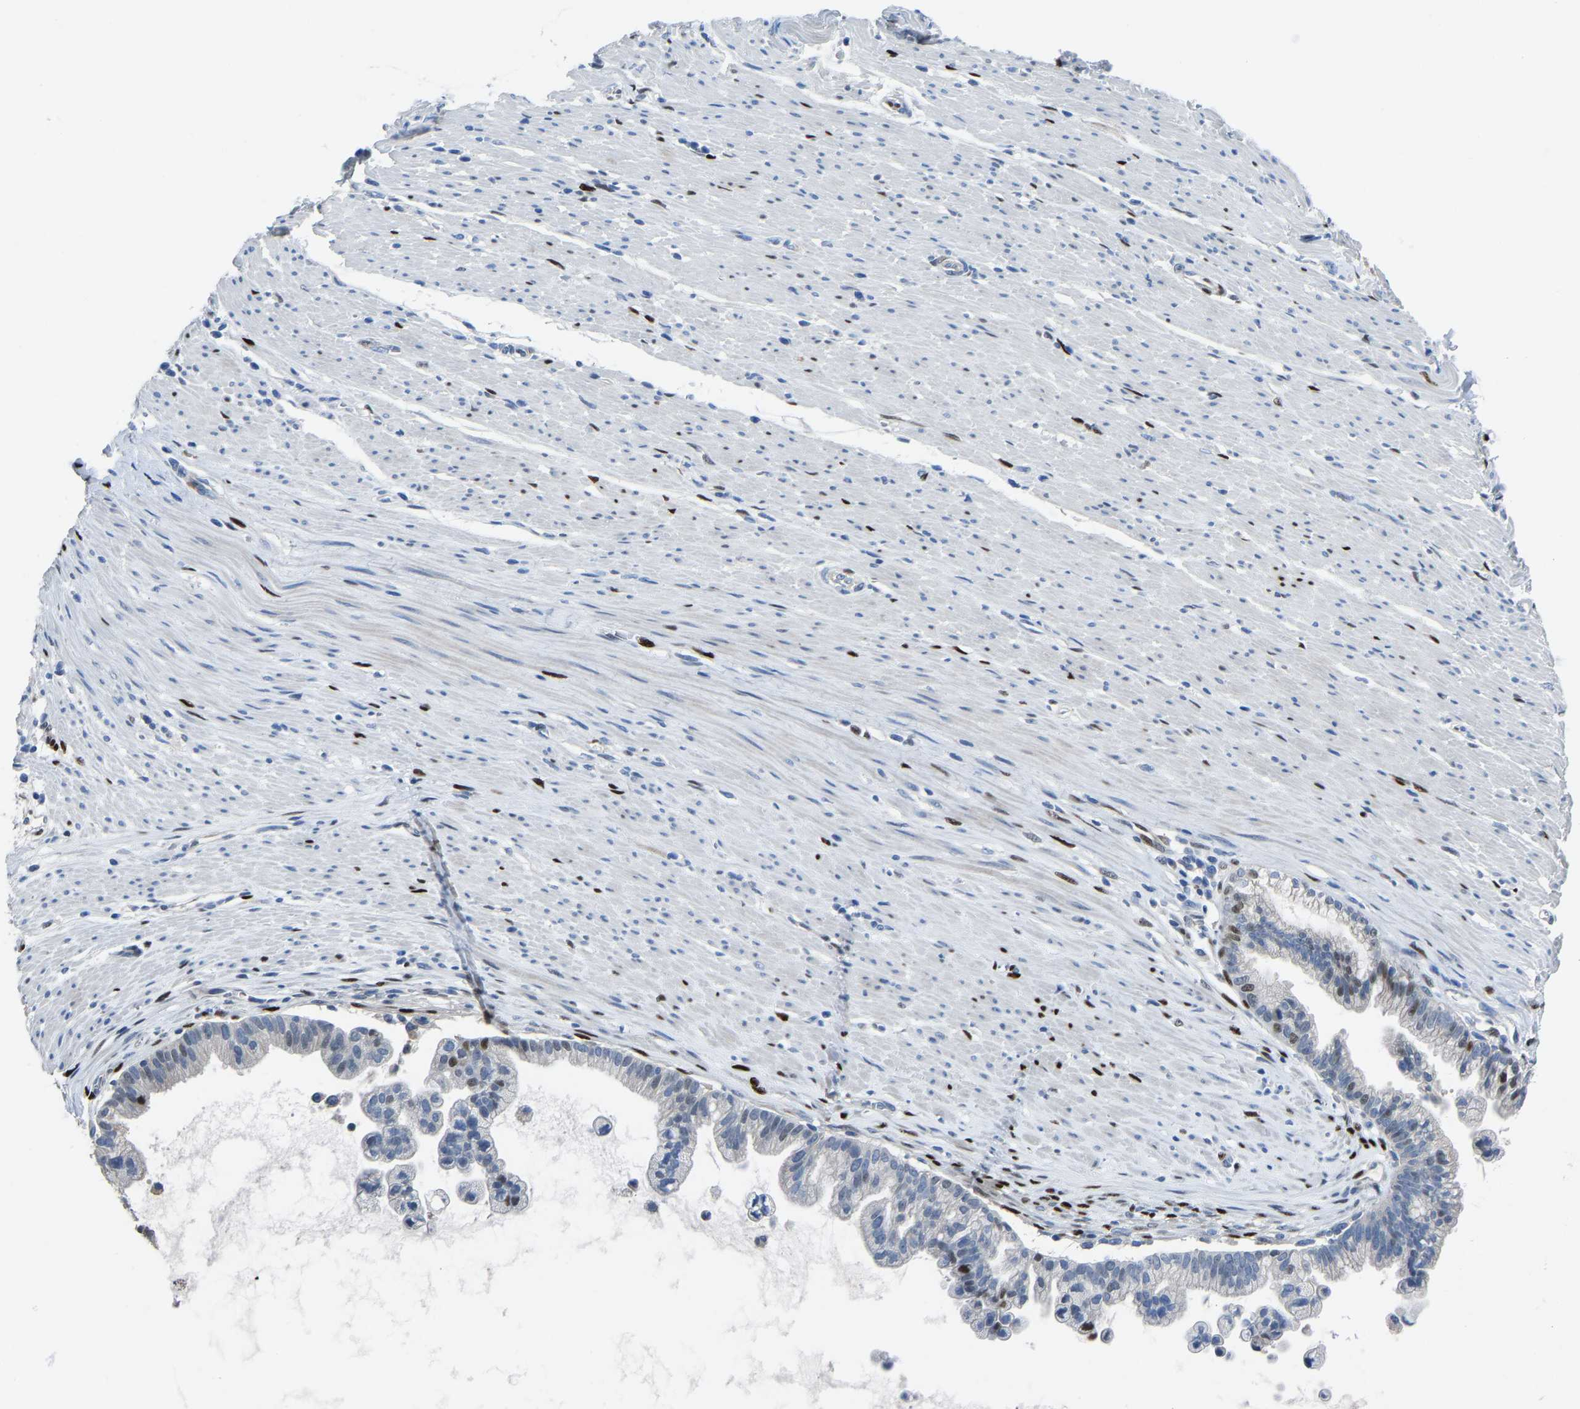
{"staining": {"intensity": "weak", "quantity": "<25%", "location": "nuclear"}, "tissue": "pancreatic cancer", "cell_type": "Tumor cells", "image_type": "cancer", "snomed": [{"axis": "morphology", "description": "Adenocarcinoma, NOS"}, {"axis": "topography", "description": "Pancreas"}], "caption": "Immunohistochemical staining of human pancreatic cancer reveals no significant positivity in tumor cells.", "gene": "EGR1", "patient": {"sex": "male", "age": 69}}